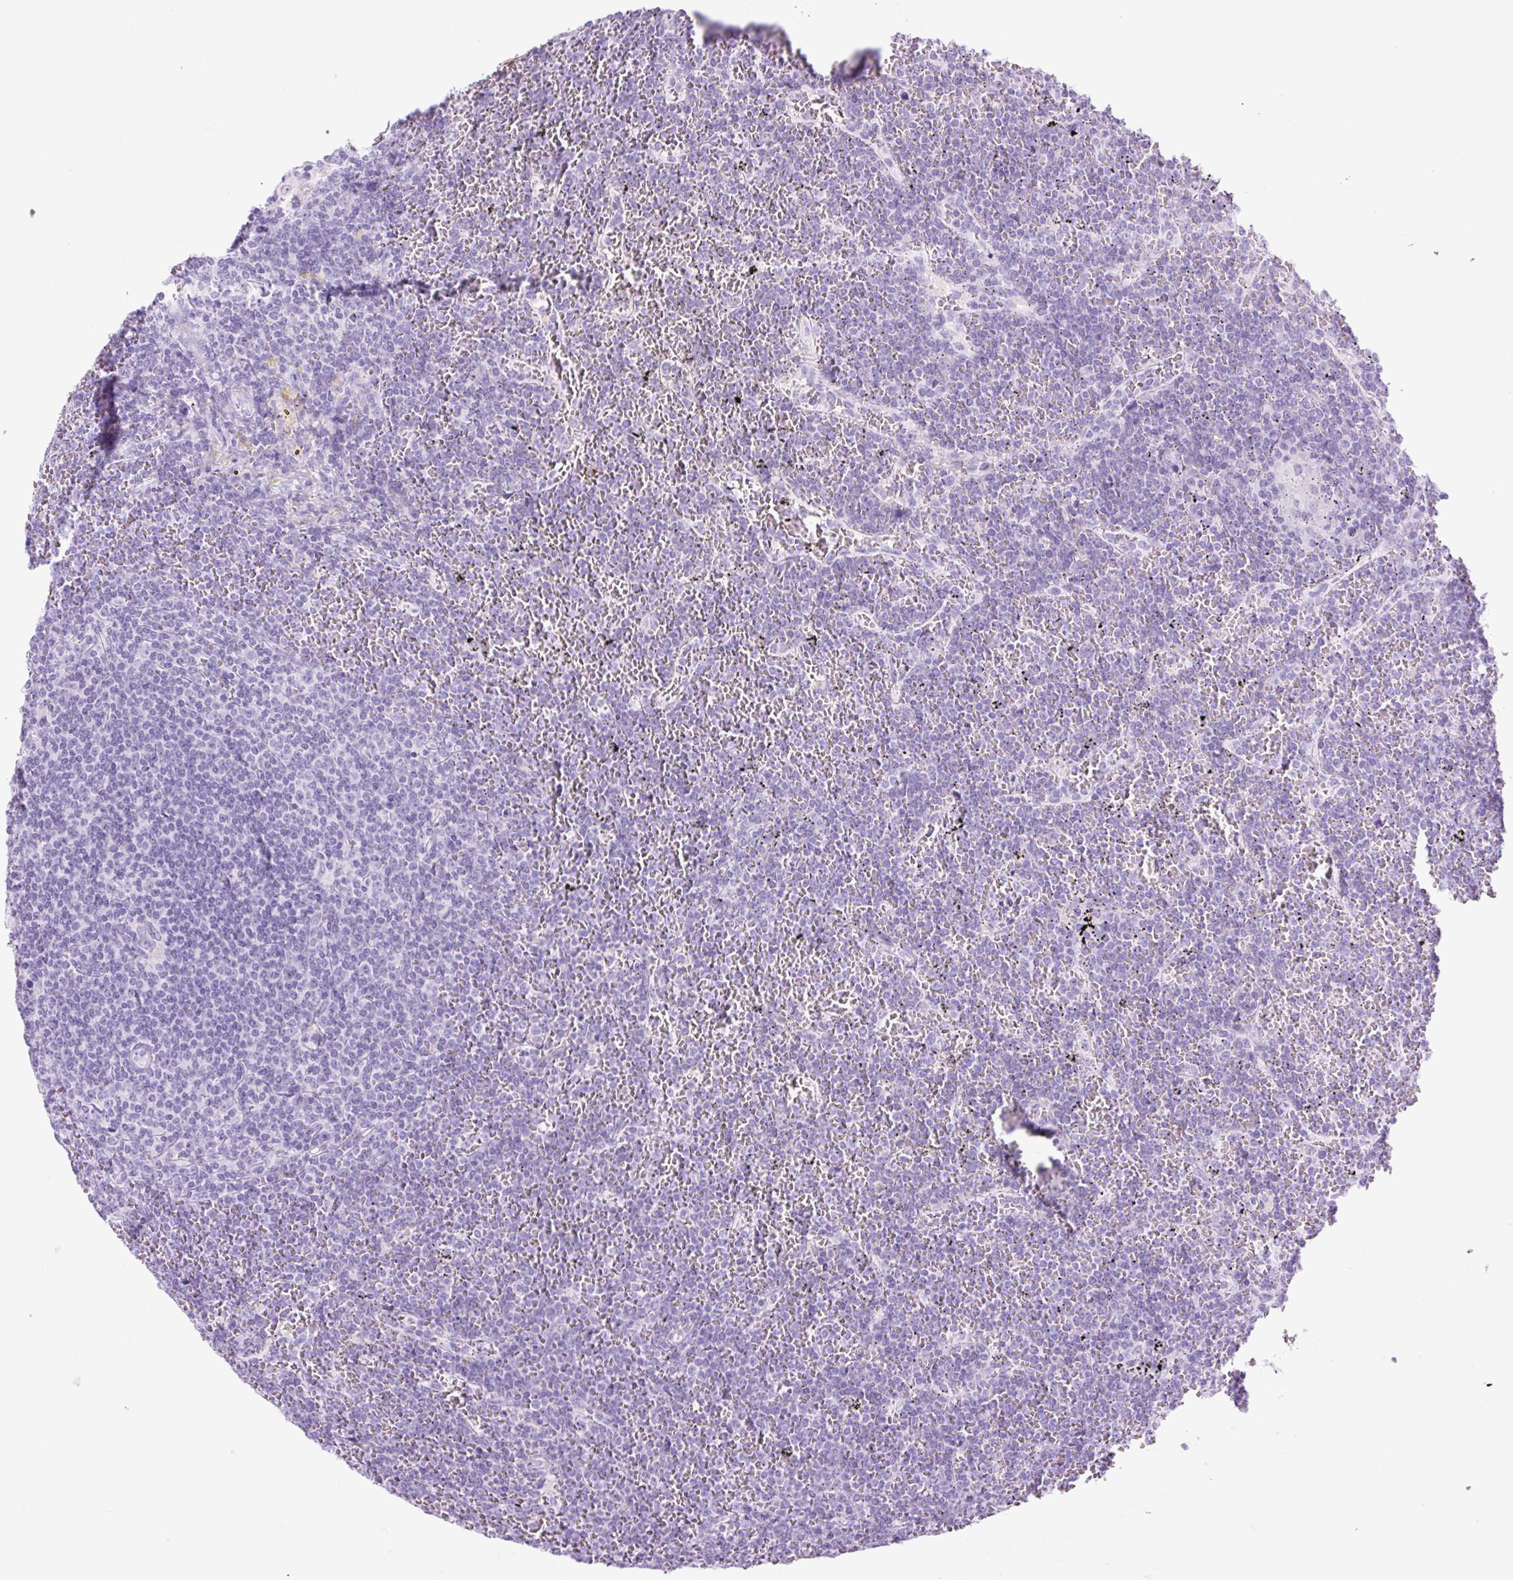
{"staining": {"intensity": "negative", "quantity": "none", "location": "none"}, "tissue": "lymphoma", "cell_type": "Tumor cells", "image_type": "cancer", "snomed": [{"axis": "morphology", "description": "Malignant lymphoma, non-Hodgkin's type, Low grade"}, {"axis": "topography", "description": "Spleen"}], "caption": "The immunohistochemistry micrograph has no significant staining in tumor cells of malignant lymphoma, non-Hodgkin's type (low-grade) tissue.", "gene": "TFF2", "patient": {"sex": "female", "age": 19}}